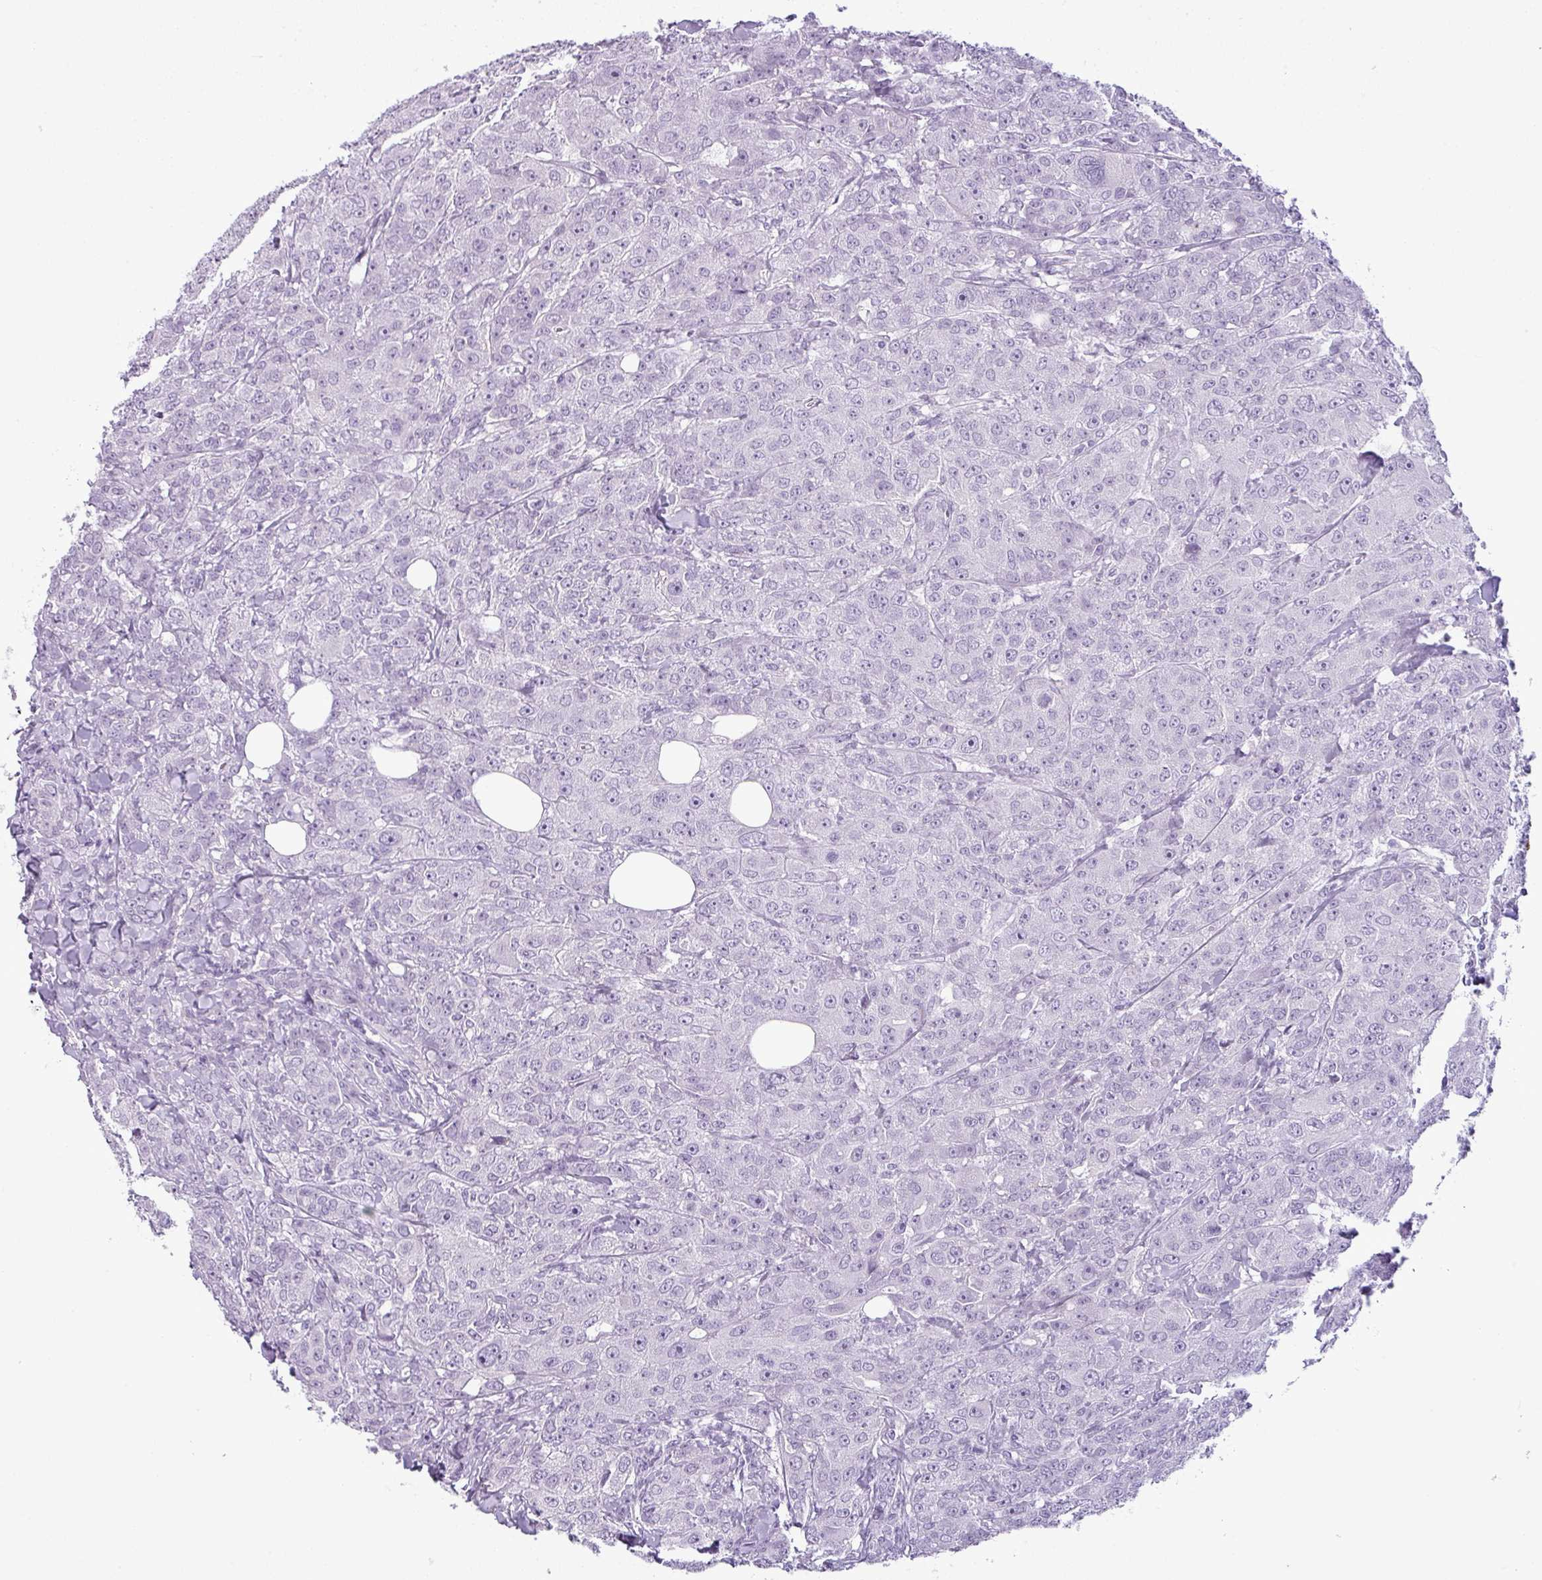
{"staining": {"intensity": "negative", "quantity": "none", "location": "none"}, "tissue": "breast cancer", "cell_type": "Tumor cells", "image_type": "cancer", "snomed": [{"axis": "morphology", "description": "Duct carcinoma"}, {"axis": "topography", "description": "Breast"}], "caption": "A histopathology image of human infiltrating ductal carcinoma (breast) is negative for staining in tumor cells. Brightfield microscopy of IHC stained with DAB (brown) and hematoxylin (blue), captured at high magnification.", "gene": "CDH16", "patient": {"sex": "female", "age": 43}}